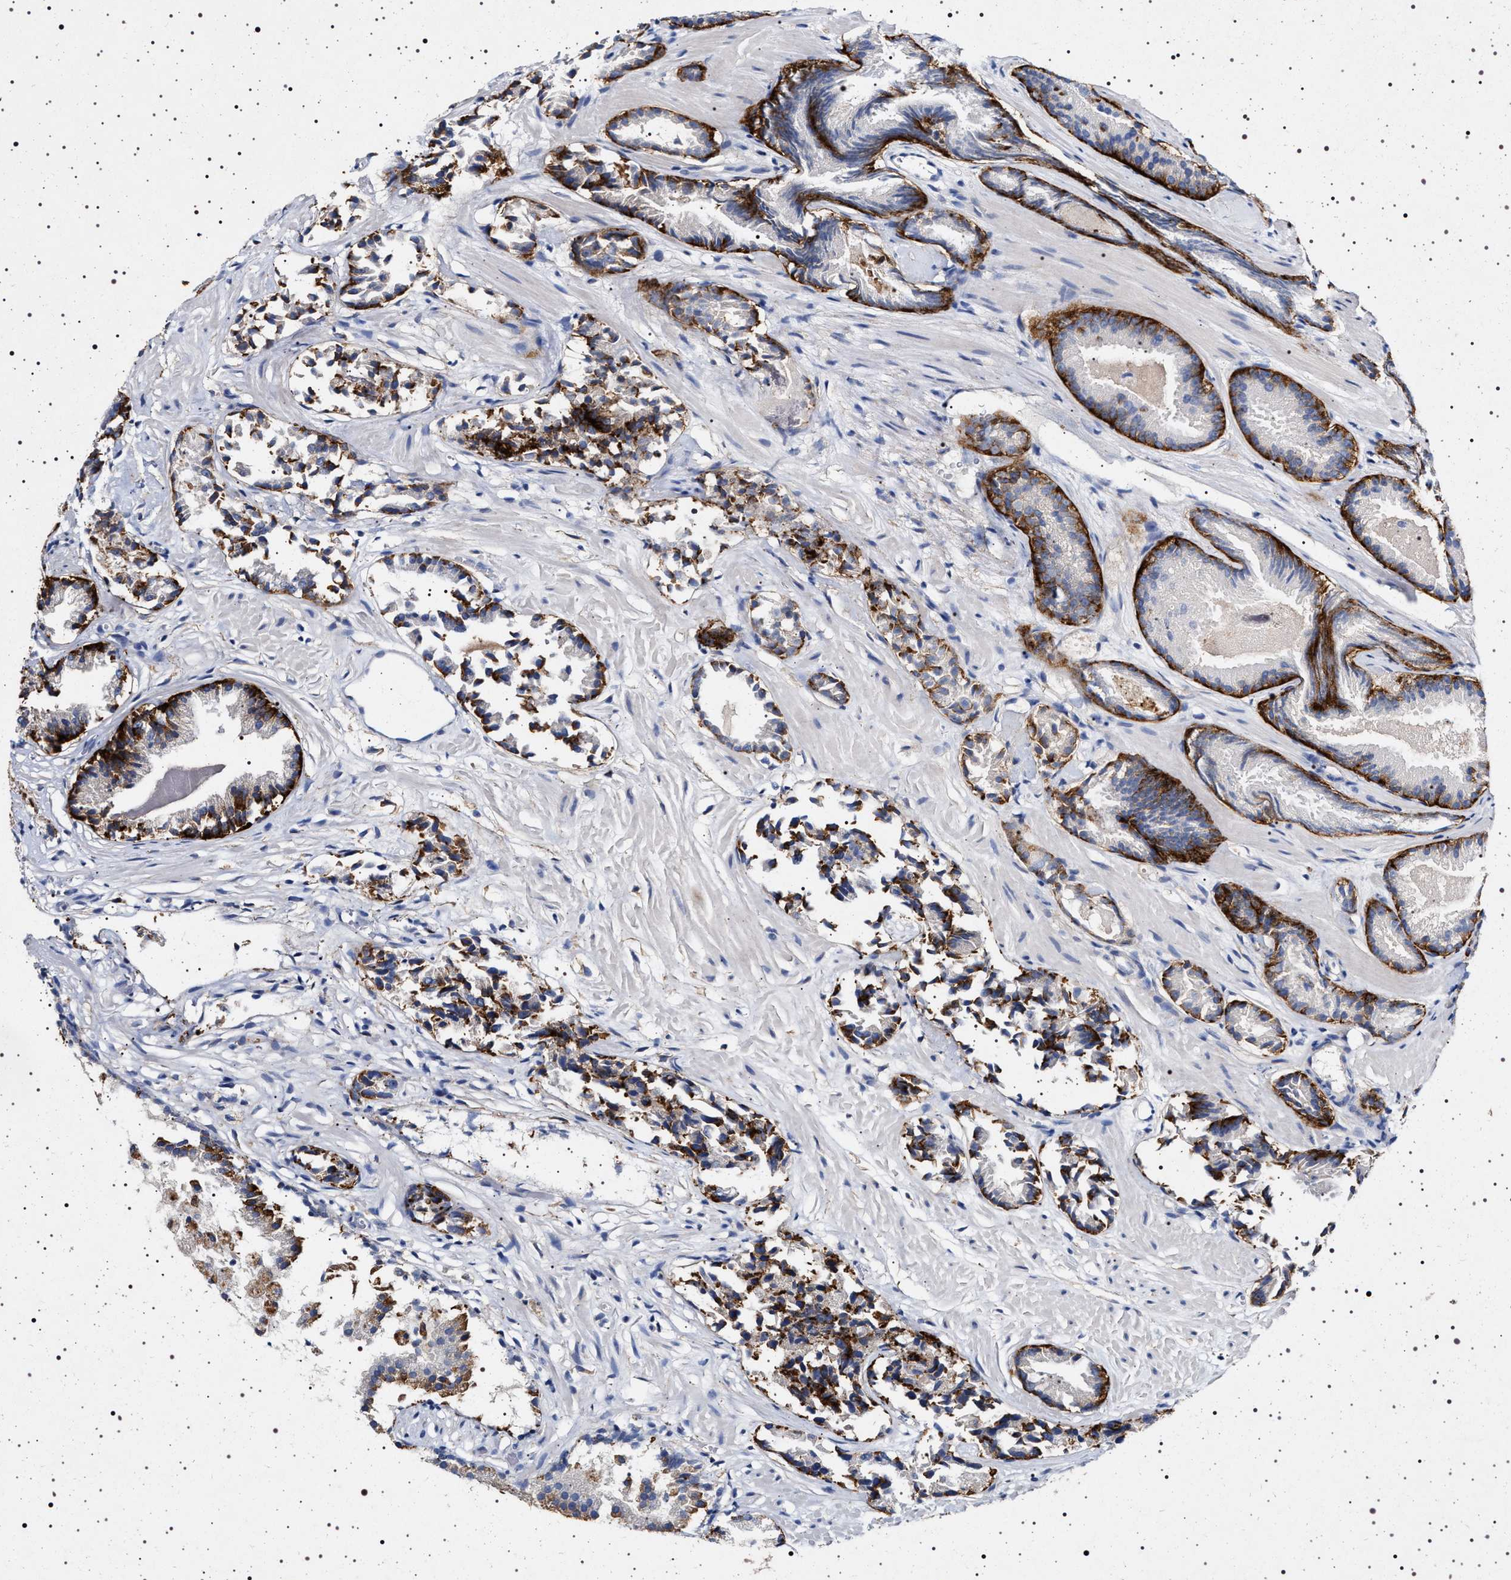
{"staining": {"intensity": "strong", "quantity": ">75%", "location": "cytoplasmic/membranous"}, "tissue": "prostate cancer", "cell_type": "Tumor cells", "image_type": "cancer", "snomed": [{"axis": "morphology", "description": "Adenocarcinoma, Low grade"}, {"axis": "topography", "description": "Prostate"}], "caption": "Strong cytoplasmic/membranous staining for a protein is present in approximately >75% of tumor cells of prostate cancer using immunohistochemistry (IHC).", "gene": "NAALADL2", "patient": {"sex": "male", "age": 51}}